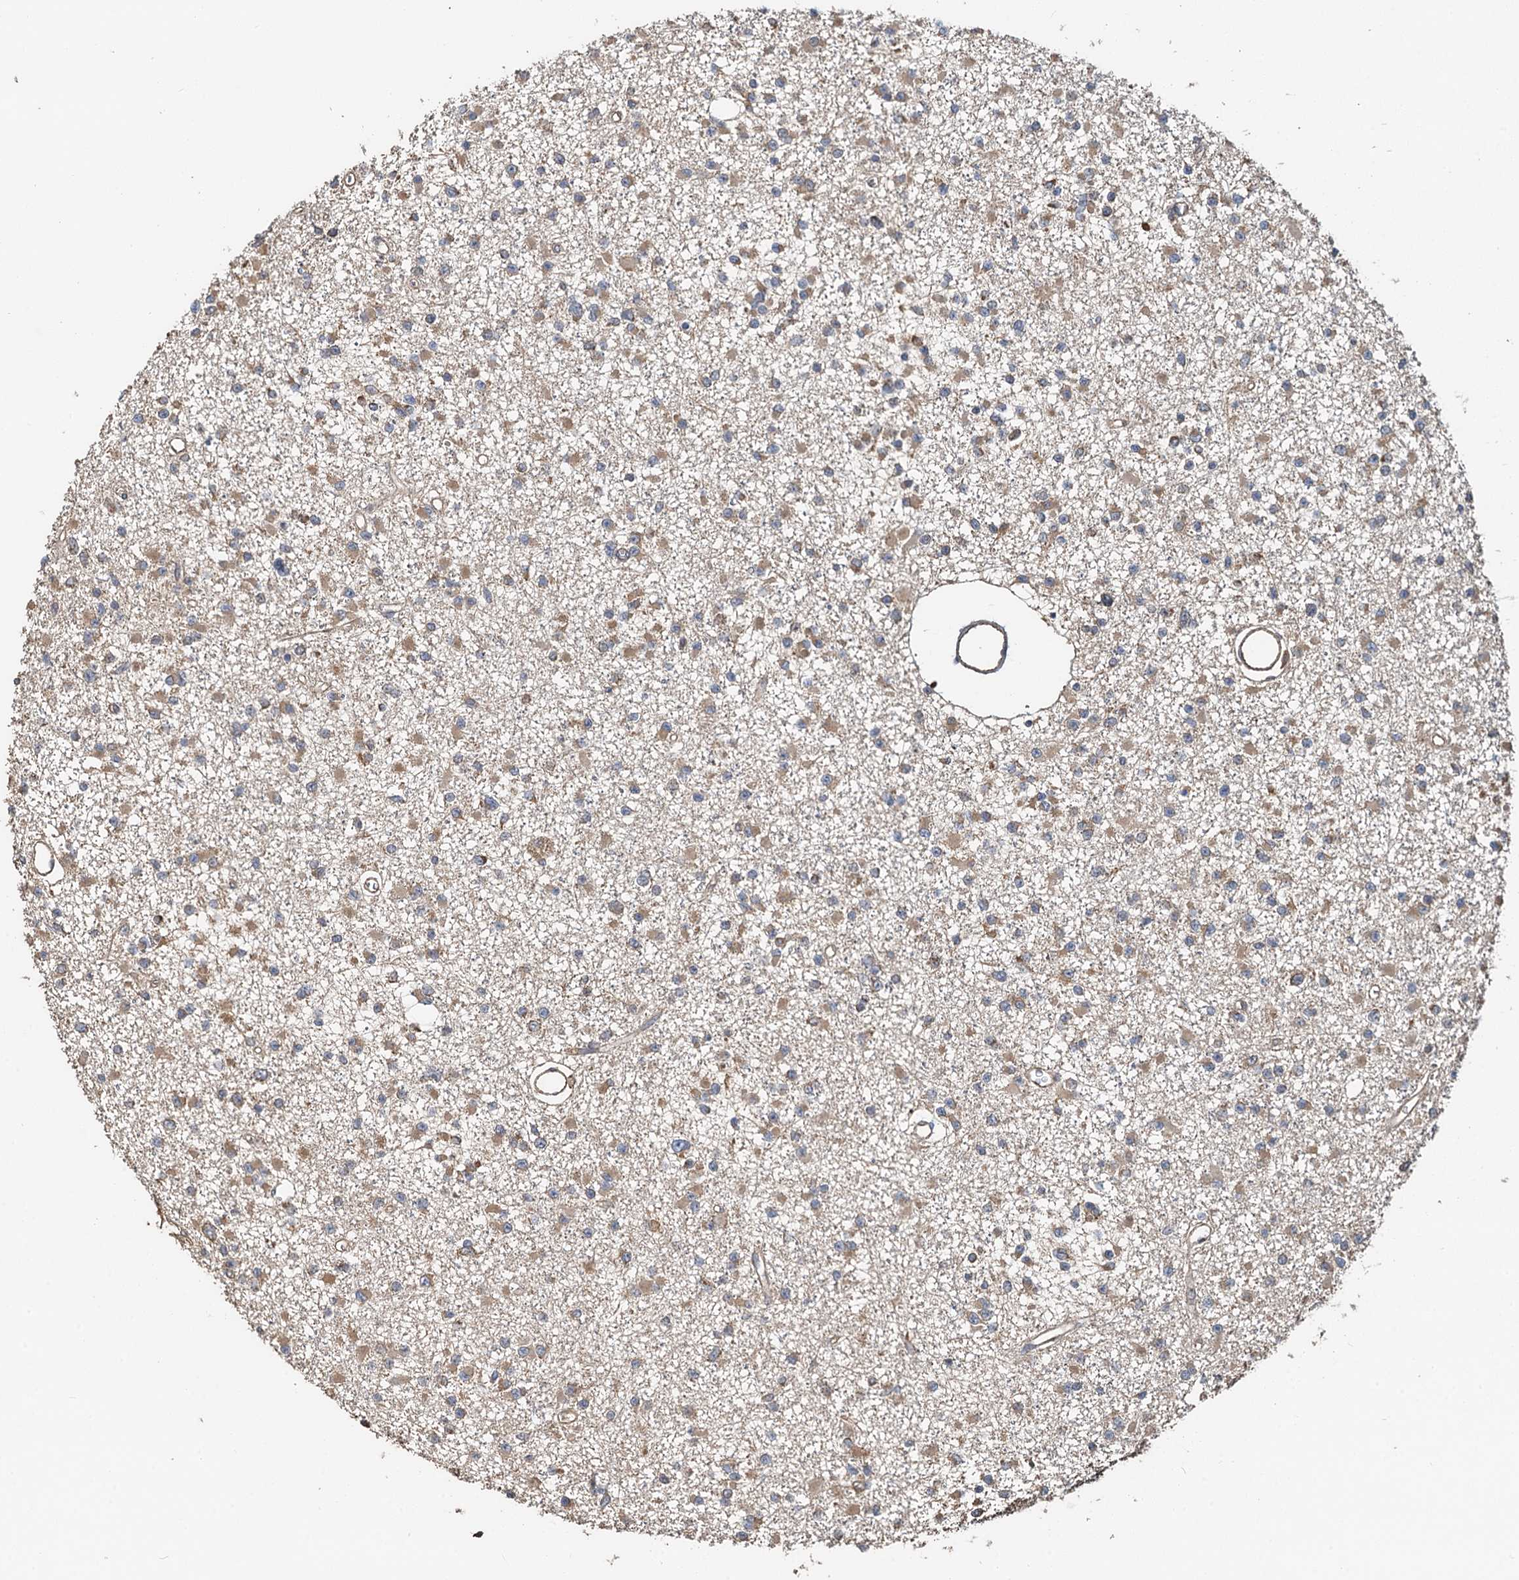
{"staining": {"intensity": "weak", "quantity": ">75%", "location": "cytoplasmic/membranous"}, "tissue": "glioma", "cell_type": "Tumor cells", "image_type": "cancer", "snomed": [{"axis": "morphology", "description": "Glioma, malignant, Low grade"}, {"axis": "topography", "description": "Brain"}], "caption": "Human glioma stained with a protein marker reveals weak staining in tumor cells.", "gene": "HYI", "patient": {"sex": "female", "age": 22}}